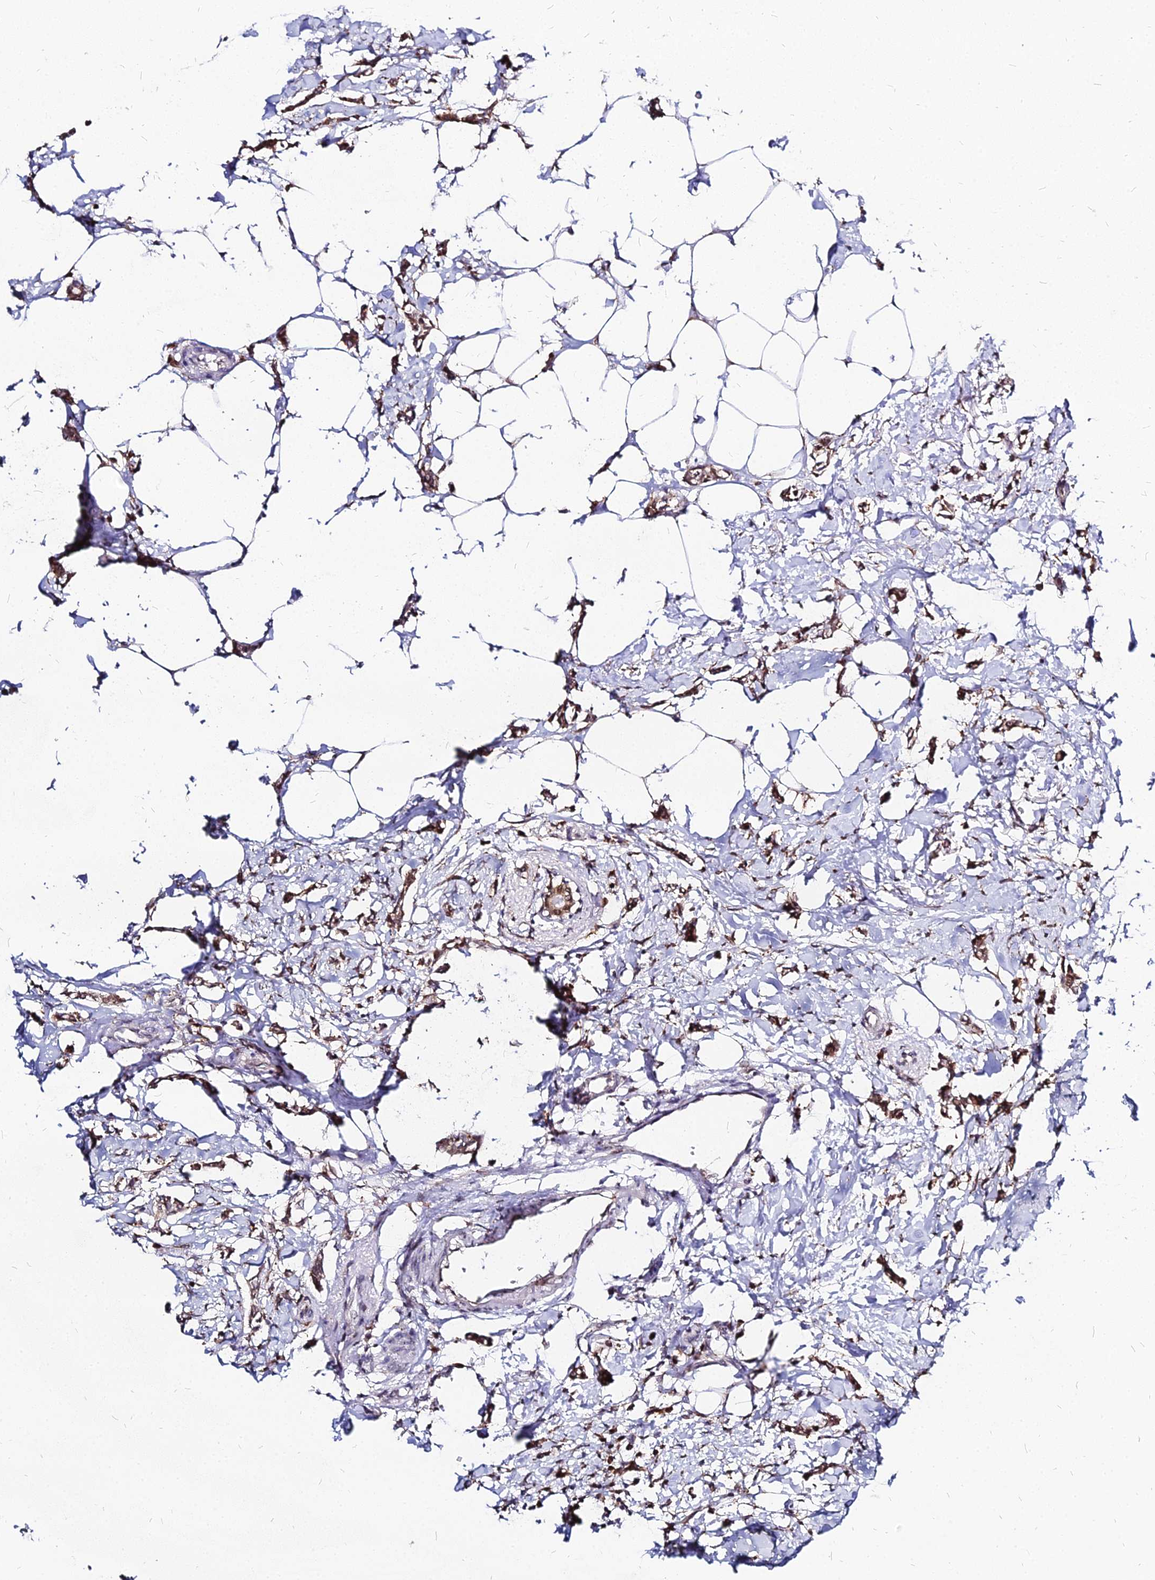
{"staining": {"intensity": "moderate", "quantity": ">75%", "location": "cytoplasmic/membranous"}, "tissue": "breast cancer", "cell_type": "Tumor cells", "image_type": "cancer", "snomed": [{"axis": "morphology", "description": "Duct carcinoma"}, {"axis": "topography", "description": "Breast"}], "caption": "Immunohistochemistry (IHC) image of neoplastic tissue: breast cancer (infiltrating ductal carcinoma) stained using IHC shows medium levels of moderate protein expression localized specifically in the cytoplasmic/membranous of tumor cells, appearing as a cytoplasmic/membranous brown color.", "gene": "RNF121", "patient": {"sex": "female", "age": 41}}